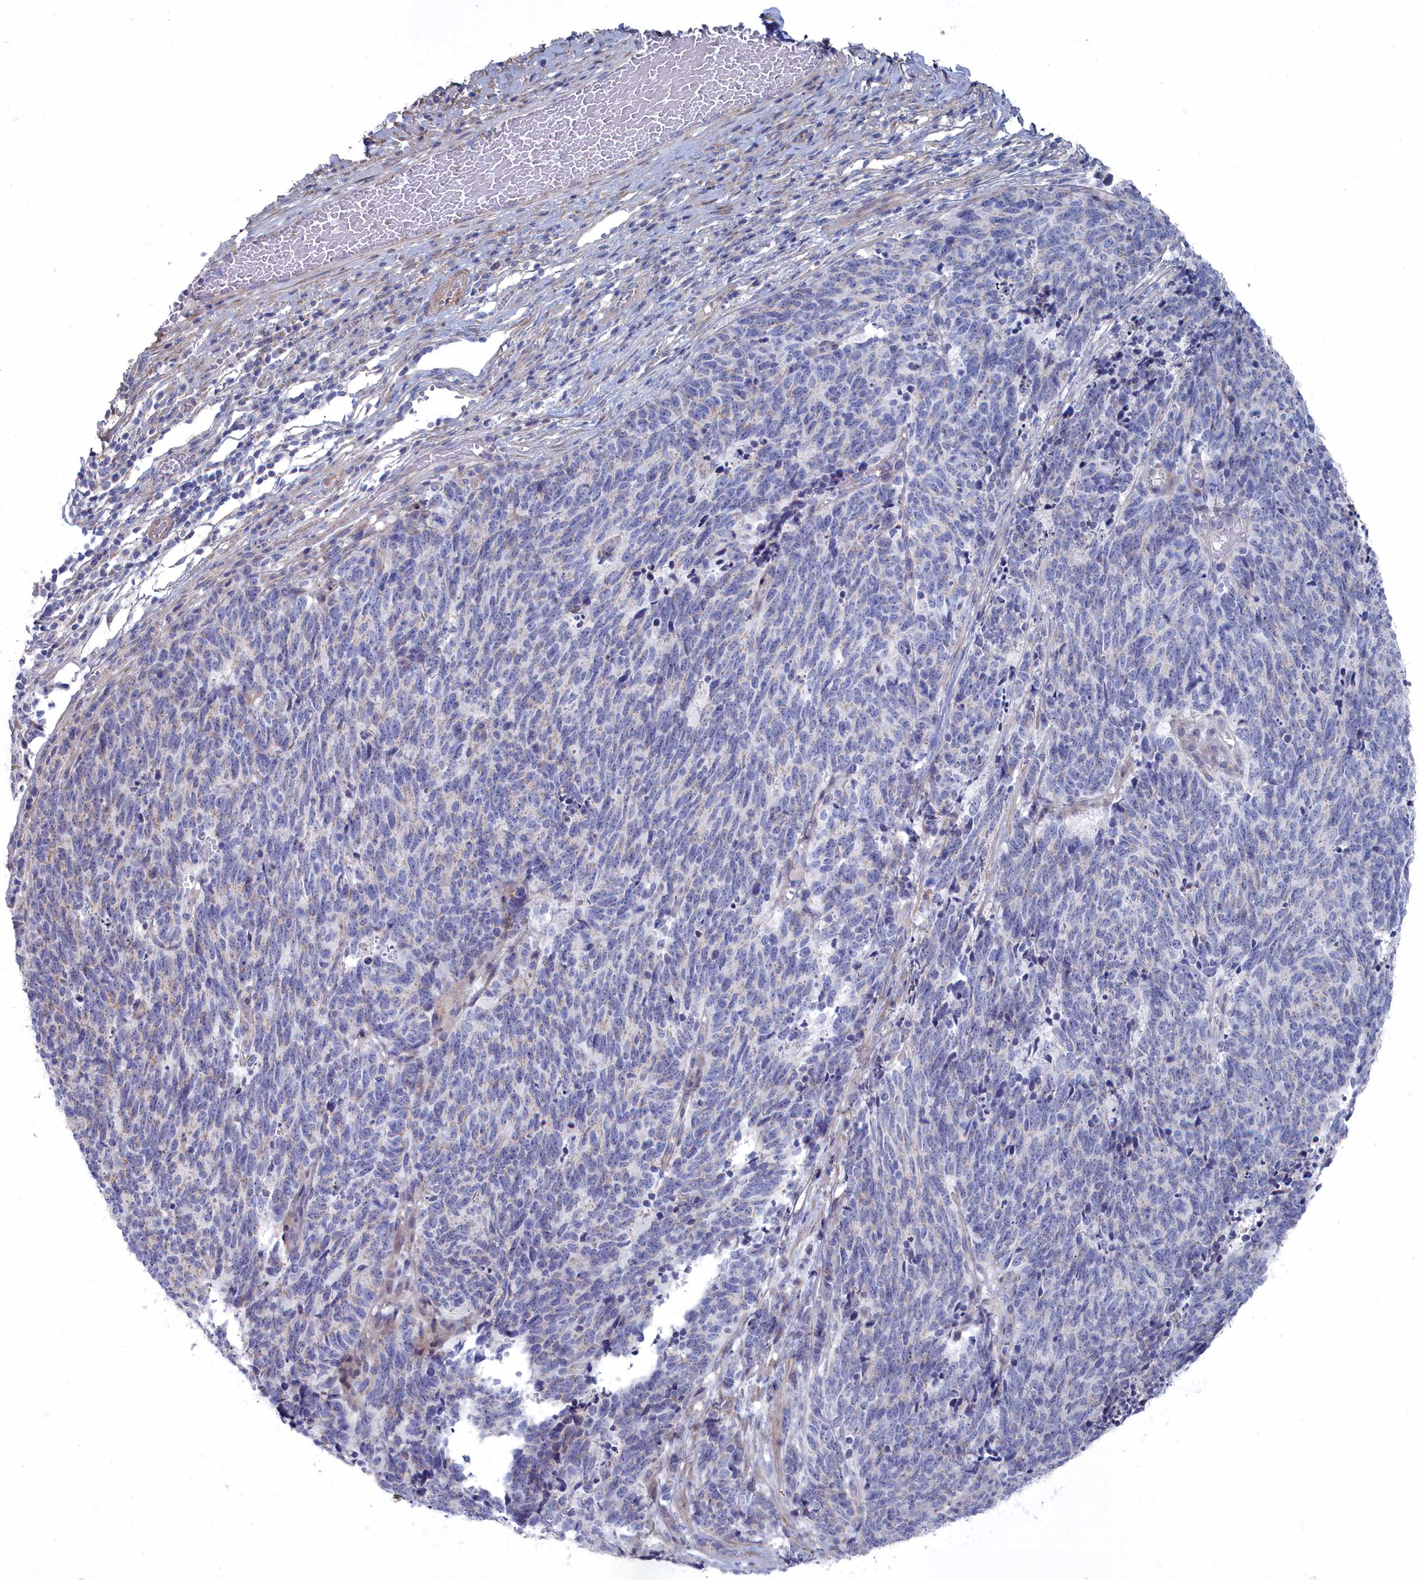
{"staining": {"intensity": "negative", "quantity": "none", "location": "none"}, "tissue": "cervical cancer", "cell_type": "Tumor cells", "image_type": "cancer", "snomed": [{"axis": "morphology", "description": "Squamous cell carcinoma, NOS"}, {"axis": "topography", "description": "Cervix"}], "caption": "Tumor cells show no significant protein staining in cervical cancer (squamous cell carcinoma). Nuclei are stained in blue.", "gene": "SHISAL2A", "patient": {"sex": "female", "age": 29}}